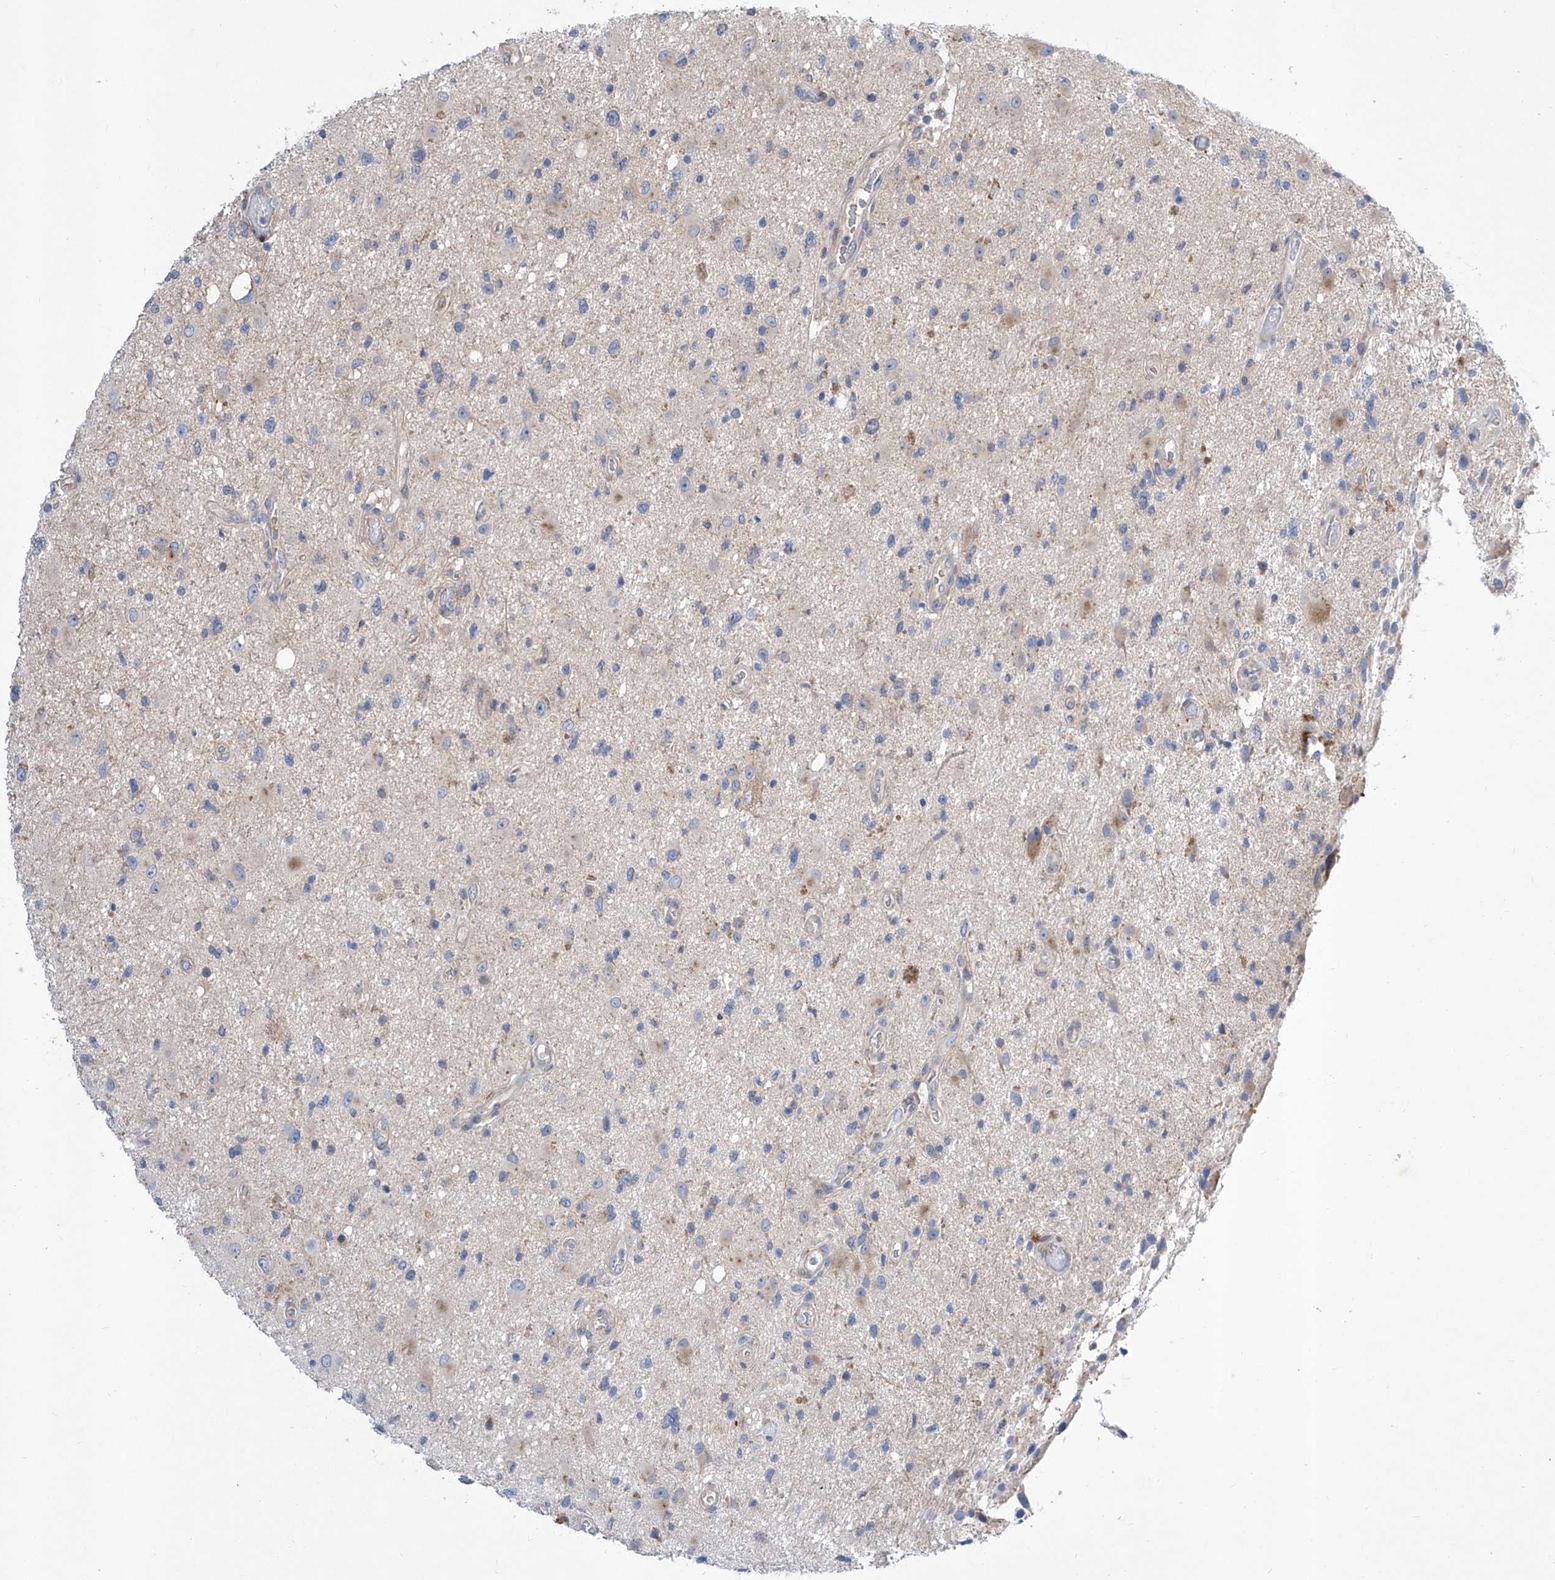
{"staining": {"intensity": "negative", "quantity": "none", "location": "none"}, "tissue": "glioma", "cell_type": "Tumor cells", "image_type": "cancer", "snomed": [{"axis": "morphology", "description": "Glioma, malignant, High grade"}, {"axis": "topography", "description": "Brain"}], "caption": "Tumor cells are negative for brown protein staining in high-grade glioma (malignant).", "gene": "SRBD1", "patient": {"sex": "male", "age": 33}}